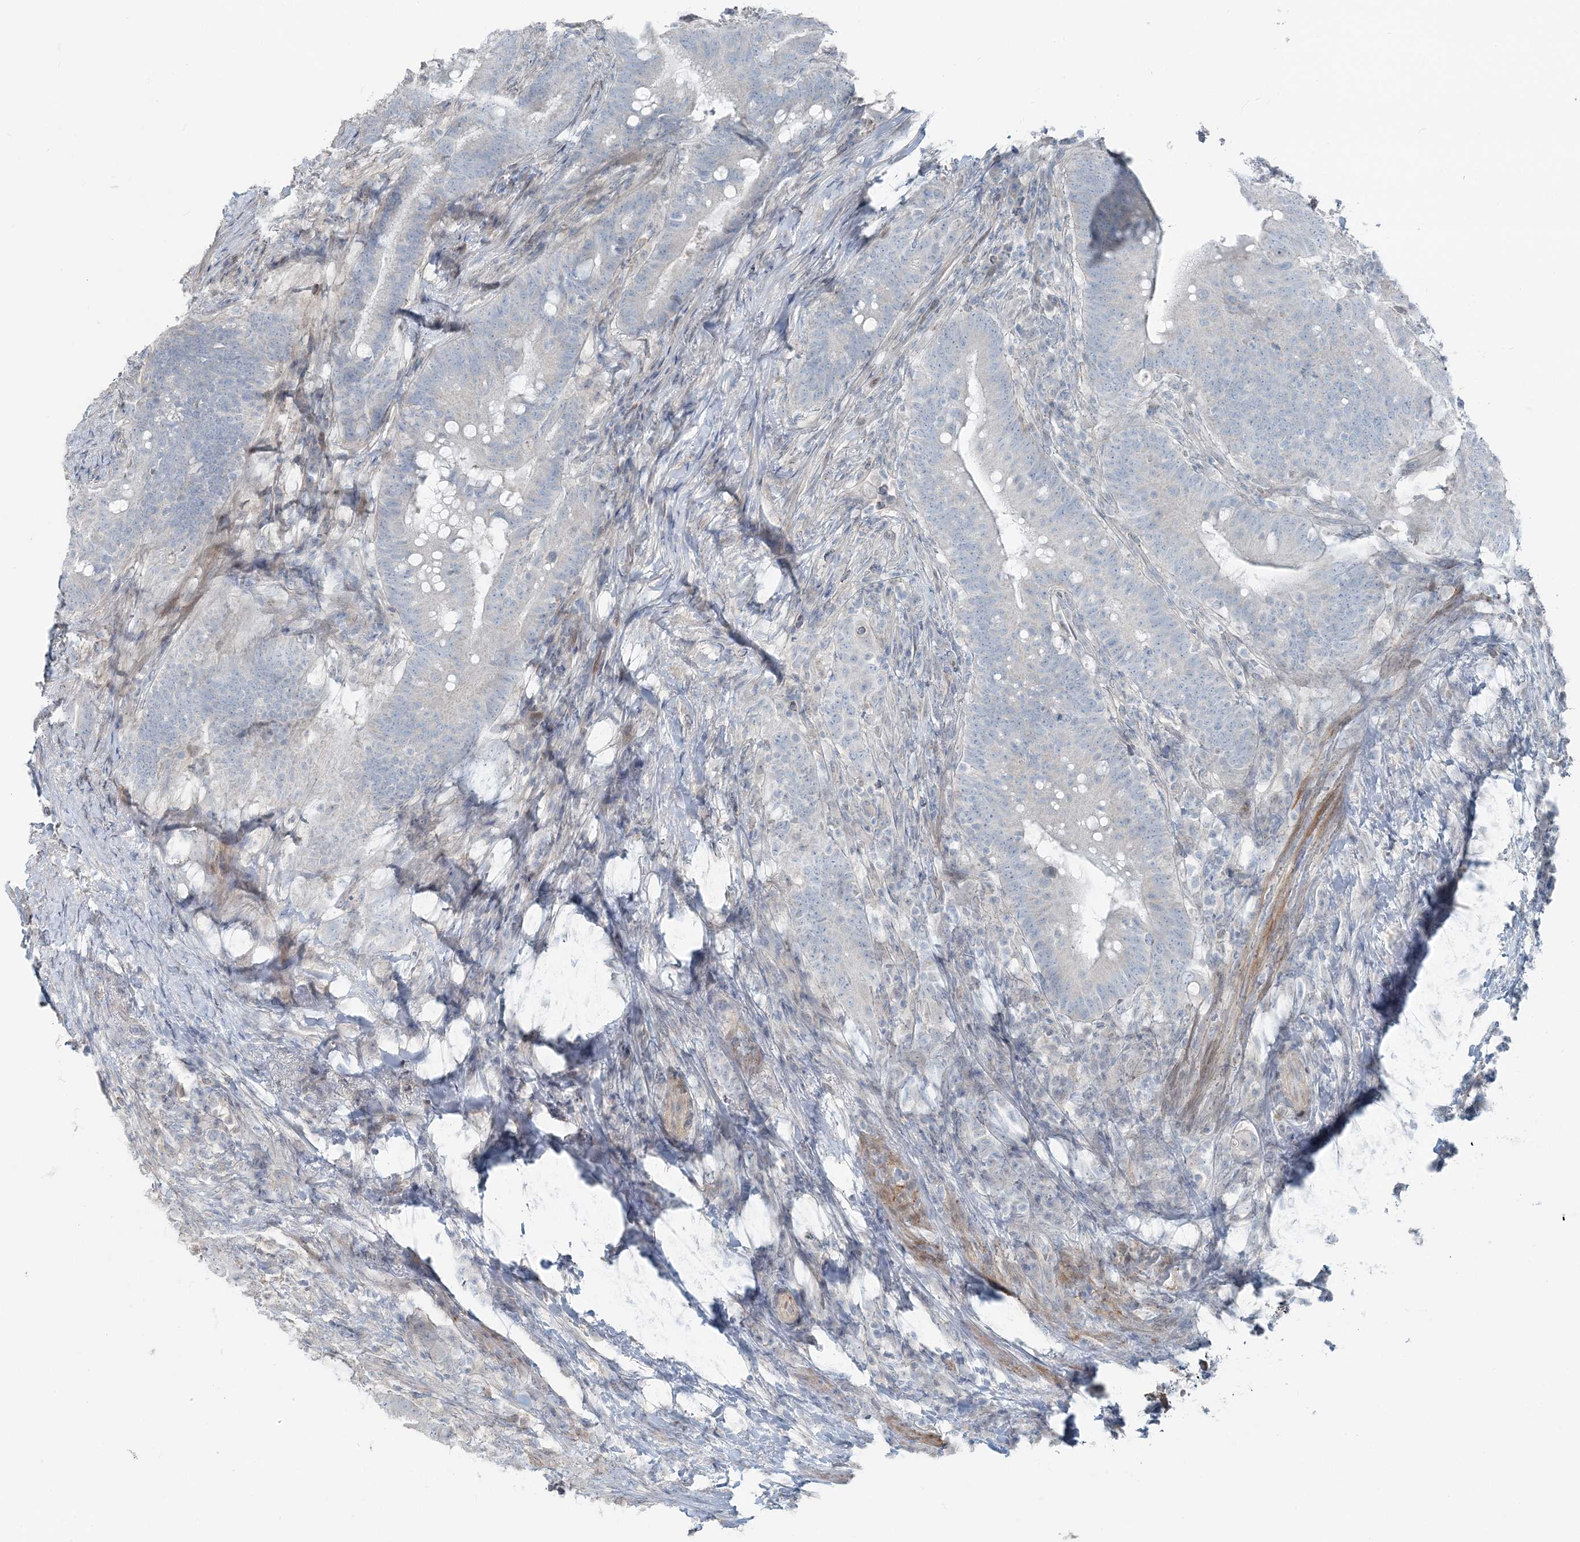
{"staining": {"intensity": "negative", "quantity": "none", "location": "none"}, "tissue": "colorectal cancer", "cell_type": "Tumor cells", "image_type": "cancer", "snomed": [{"axis": "morphology", "description": "Adenocarcinoma, NOS"}, {"axis": "topography", "description": "Colon"}], "caption": "This is an immunohistochemistry (IHC) photomicrograph of human colorectal cancer (adenocarcinoma). There is no positivity in tumor cells.", "gene": "FBXL17", "patient": {"sex": "female", "age": 66}}